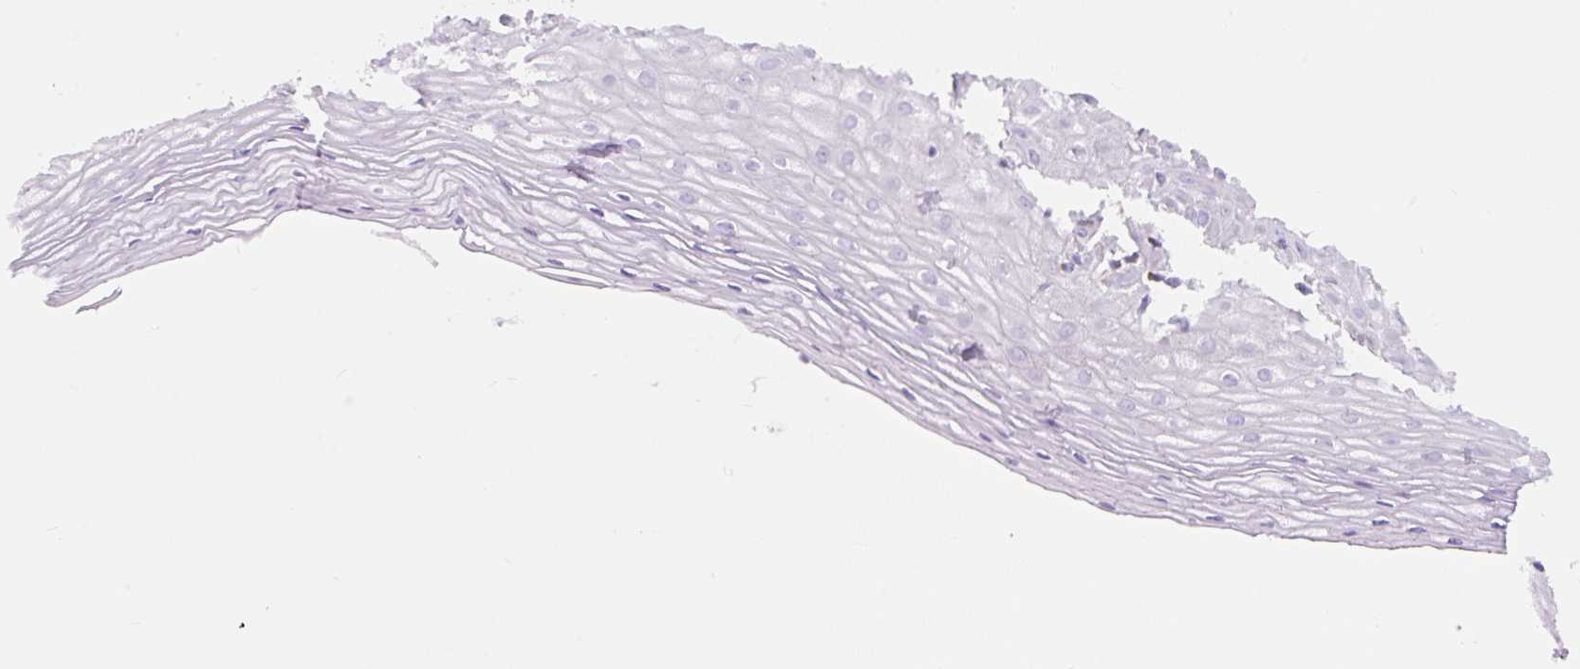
{"staining": {"intensity": "negative", "quantity": "none", "location": "none"}, "tissue": "cervix", "cell_type": "Glandular cells", "image_type": "normal", "snomed": [{"axis": "morphology", "description": "Normal tissue, NOS"}, {"axis": "topography", "description": "Cervix"}], "caption": "There is no significant positivity in glandular cells of cervix. (Stains: DAB (3,3'-diaminobenzidine) IHC with hematoxylin counter stain, Microscopy: brightfield microscopy at high magnification).", "gene": "FOCAD", "patient": {"sex": "female", "age": 36}}